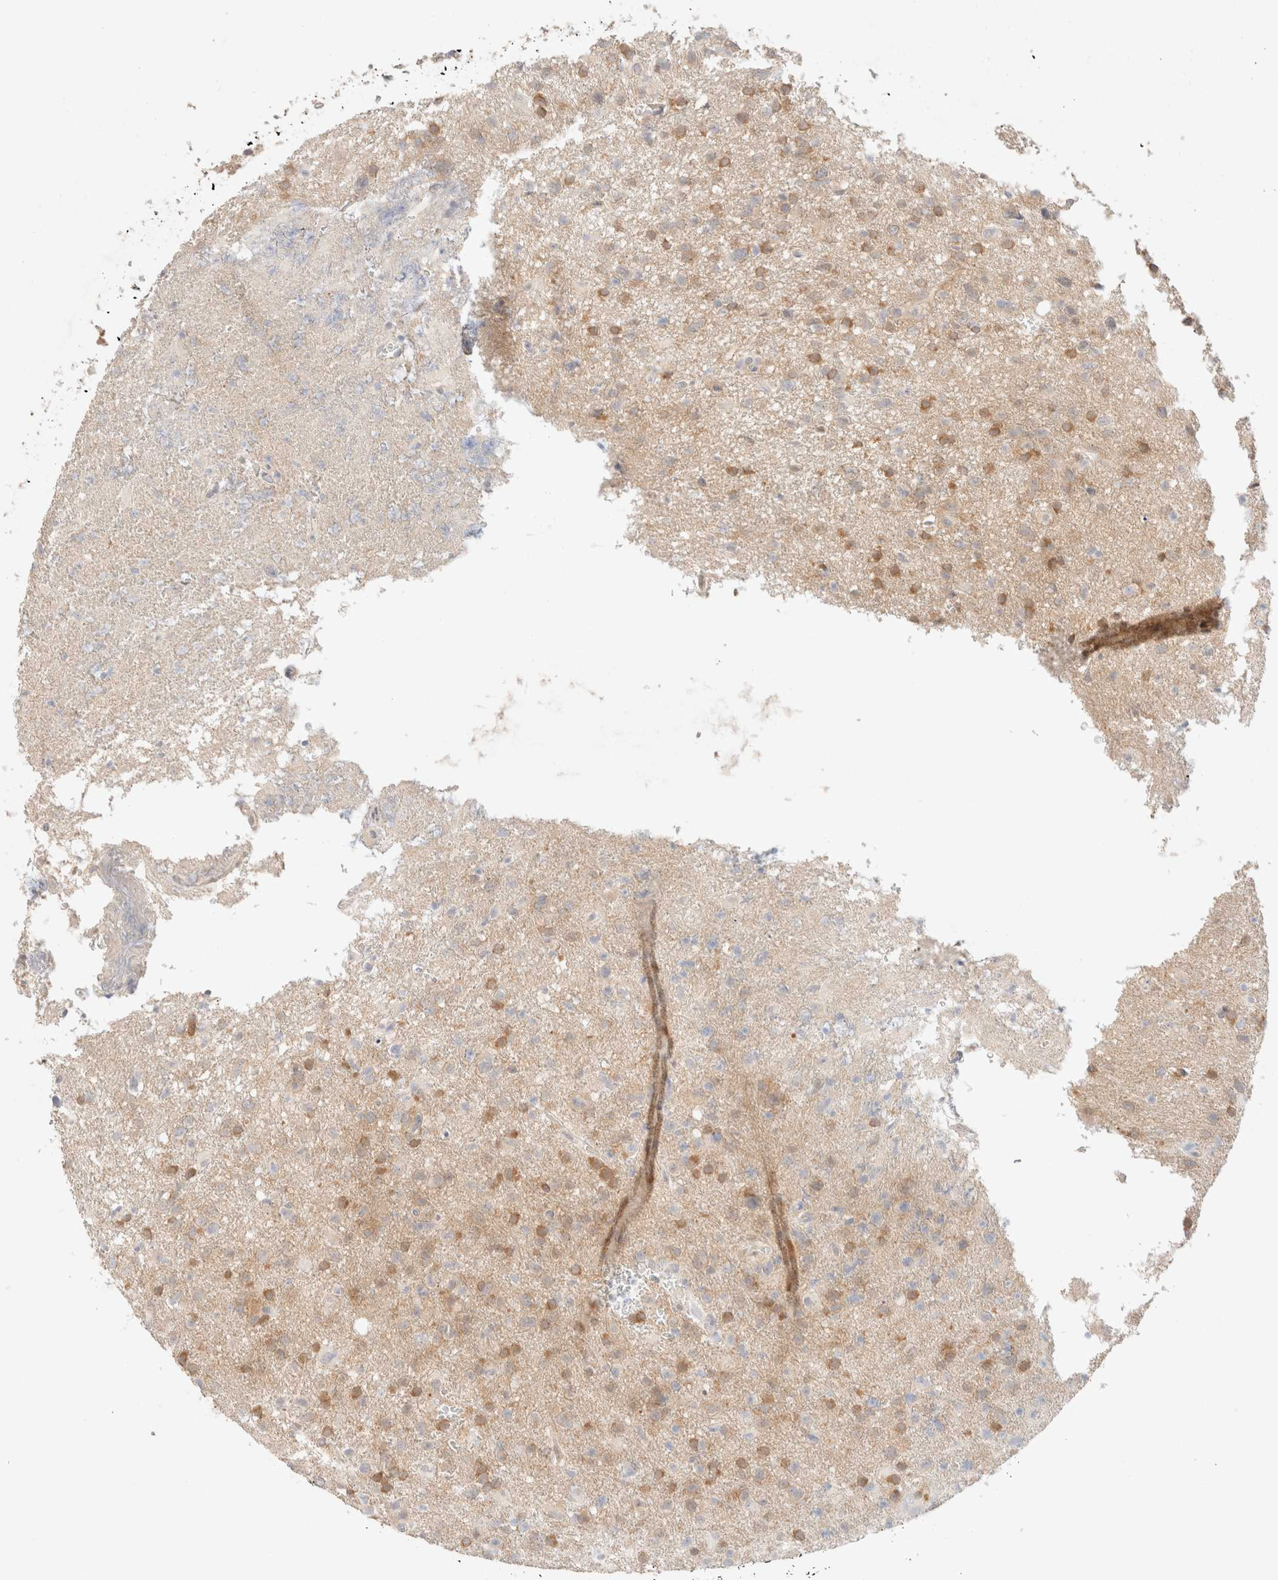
{"staining": {"intensity": "moderate", "quantity": "25%-75%", "location": "cytoplasmic/membranous"}, "tissue": "glioma", "cell_type": "Tumor cells", "image_type": "cancer", "snomed": [{"axis": "morphology", "description": "Glioma, malignant, High grade"}, {"axis": "topography", "description": "Brain"}], "caption": "A brown stain labels moderate cytoplasmic/membranous expression of a protein in human glioma tumor cells. The staining is performed using DAB brown chromogen to label protein expression. The nuclei are counter-stained blue using hematoxylin.", "gene": "CSNK1E", "patient": {"sex": "female", "age": 57}}